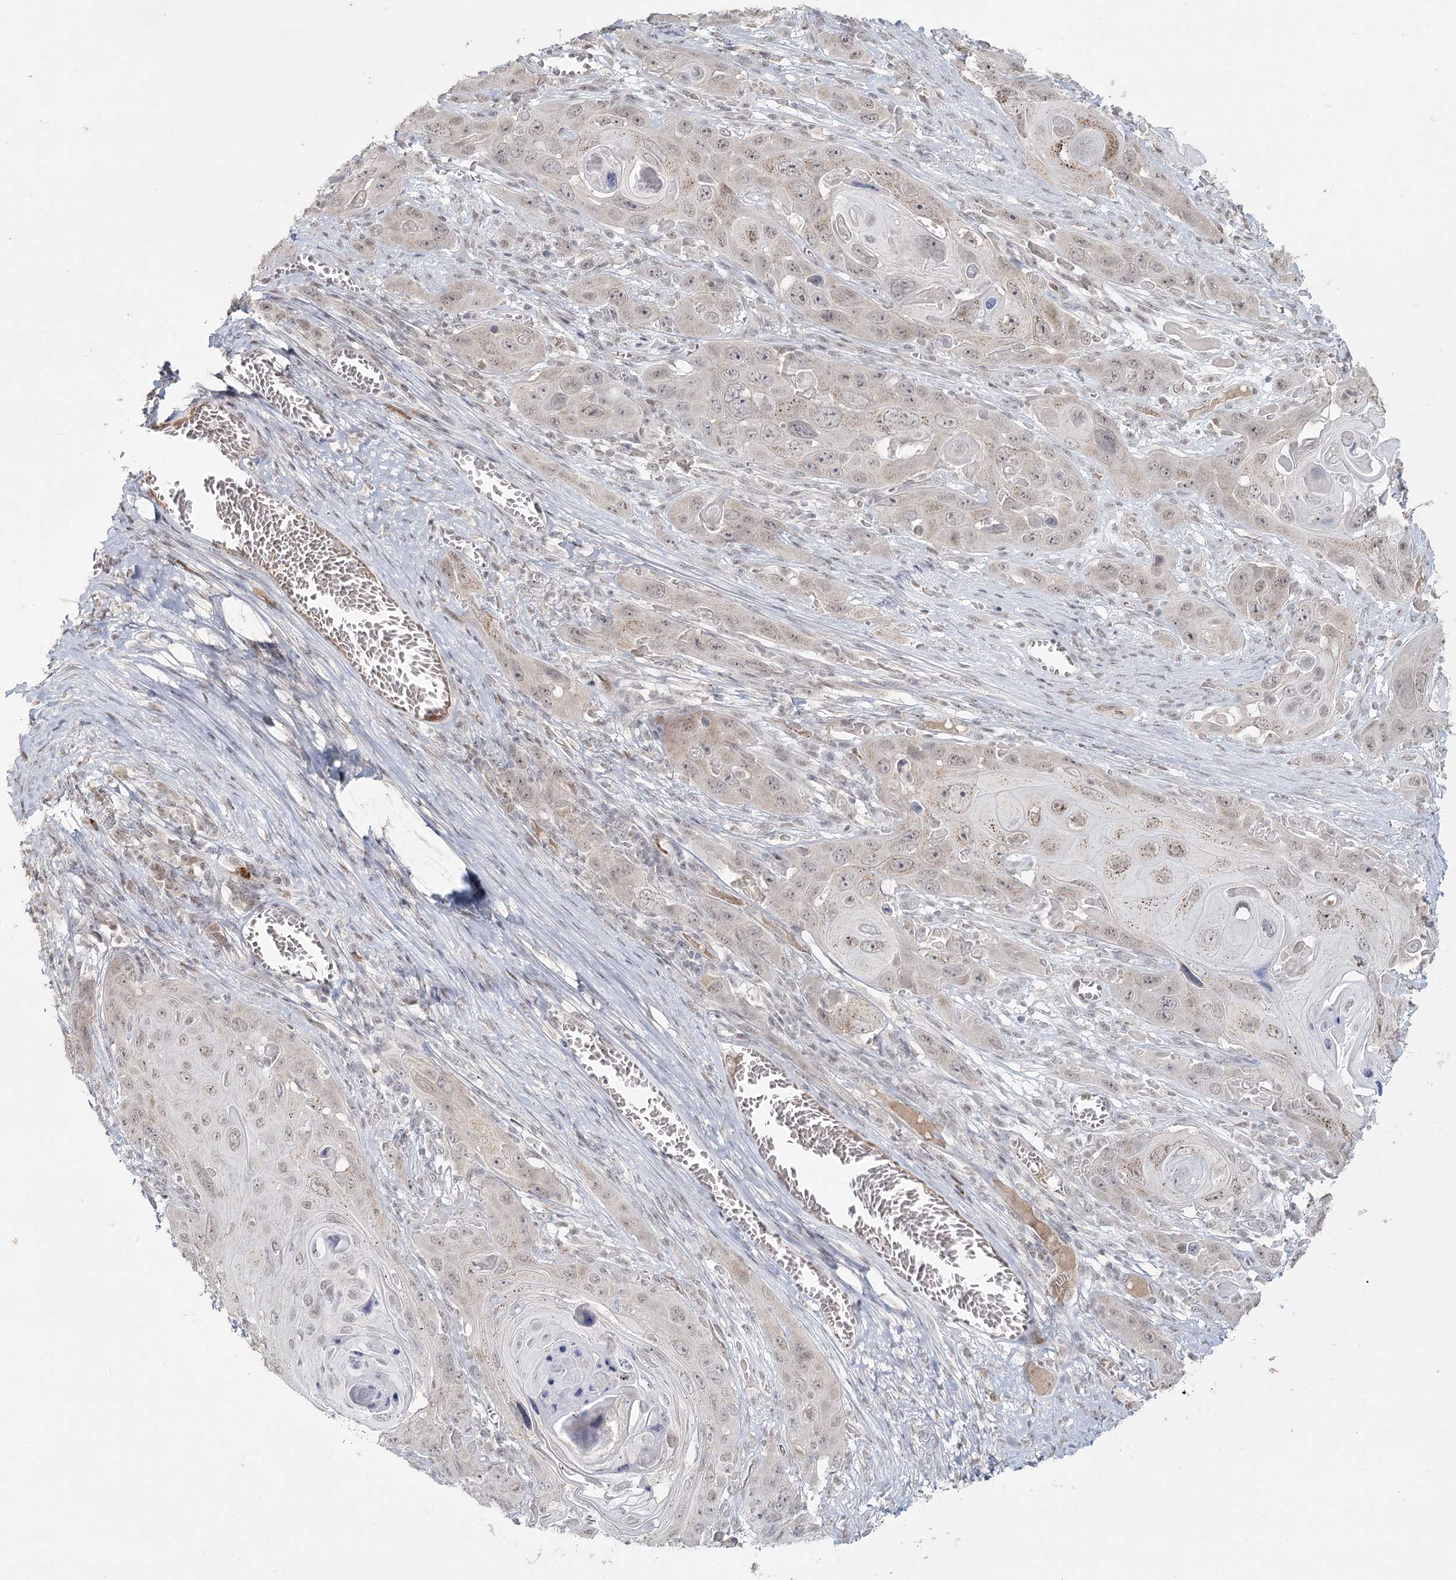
{"staining": {"intensity": "weak", "quantity": "<25%", "location": "cytoplasmic/membranous"}, "tissue": "skin cancer", "cell_type": "Tumor cells", "image_type": "cancer", "snomed": [{"axis": "morphology", "description": "Squamous cell carcinoma, NOS"}, {"axis": "topography", "description": "Skin"}], "caption": "The micrograph demonstrates no significant positivity in tumor cells of skin squamous cell carcinoma.", "gene": "LY6G5C", "patient": {"sex": "male", "age": 55}}